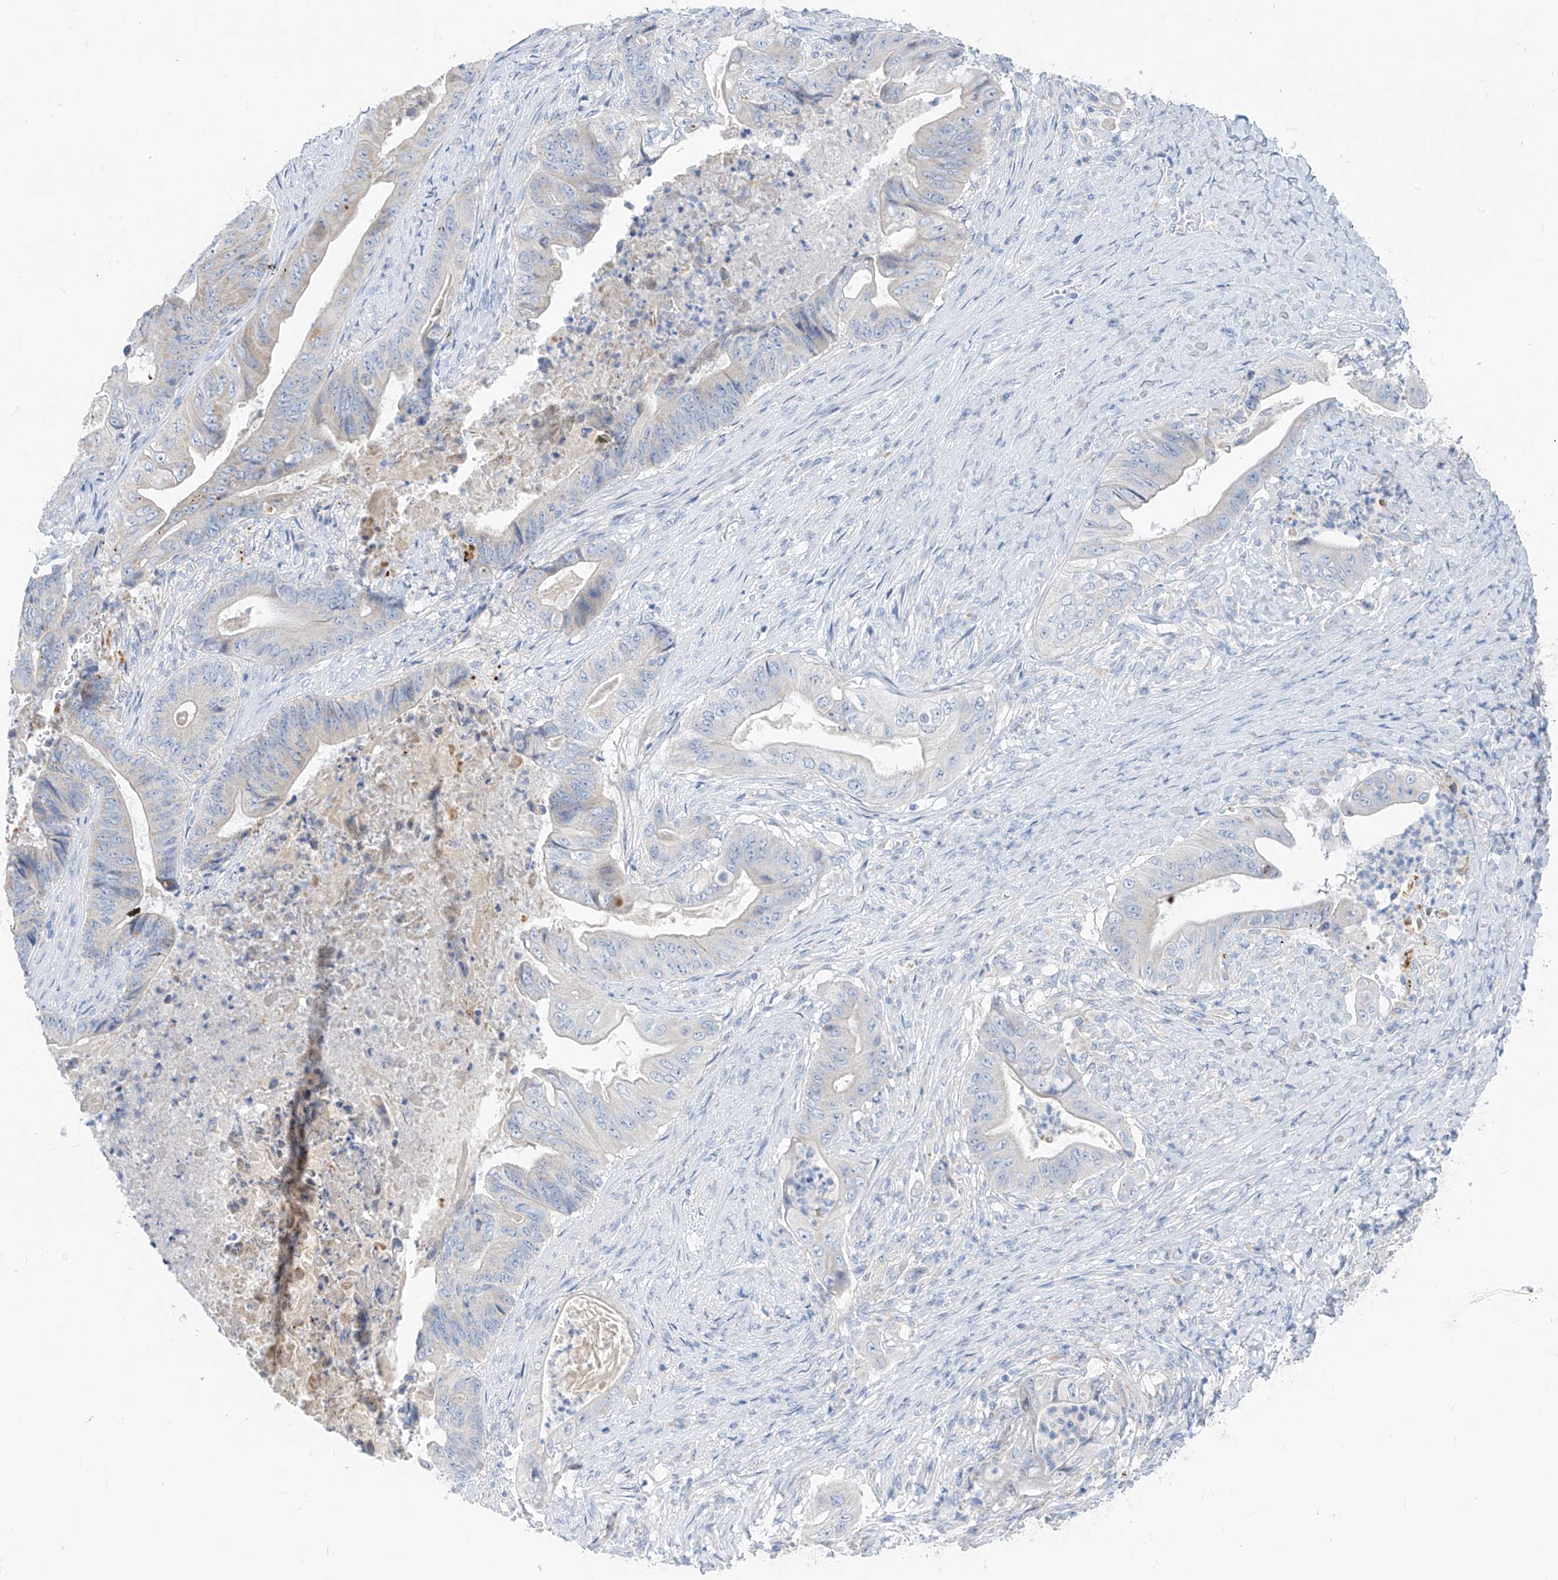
{"staining": {"intensity": "negative", "quantity": "none", "location": "none"}, "tissue": "stomach cancer", "cell_type": "Tumor cells", "image_type": "cancer", "snomed": [{"axis": "morphology", "description": "Adenocarcinoma, NOS"}, {"axis": "topography", "description": "Stomach"}], "caption": "This is a image of IHC staining of adenocarcinoma (stomach), which shows no positivity in tumor cells.", "gene": "ZNF404", "patient": {"sex": "female", "age": 73}}